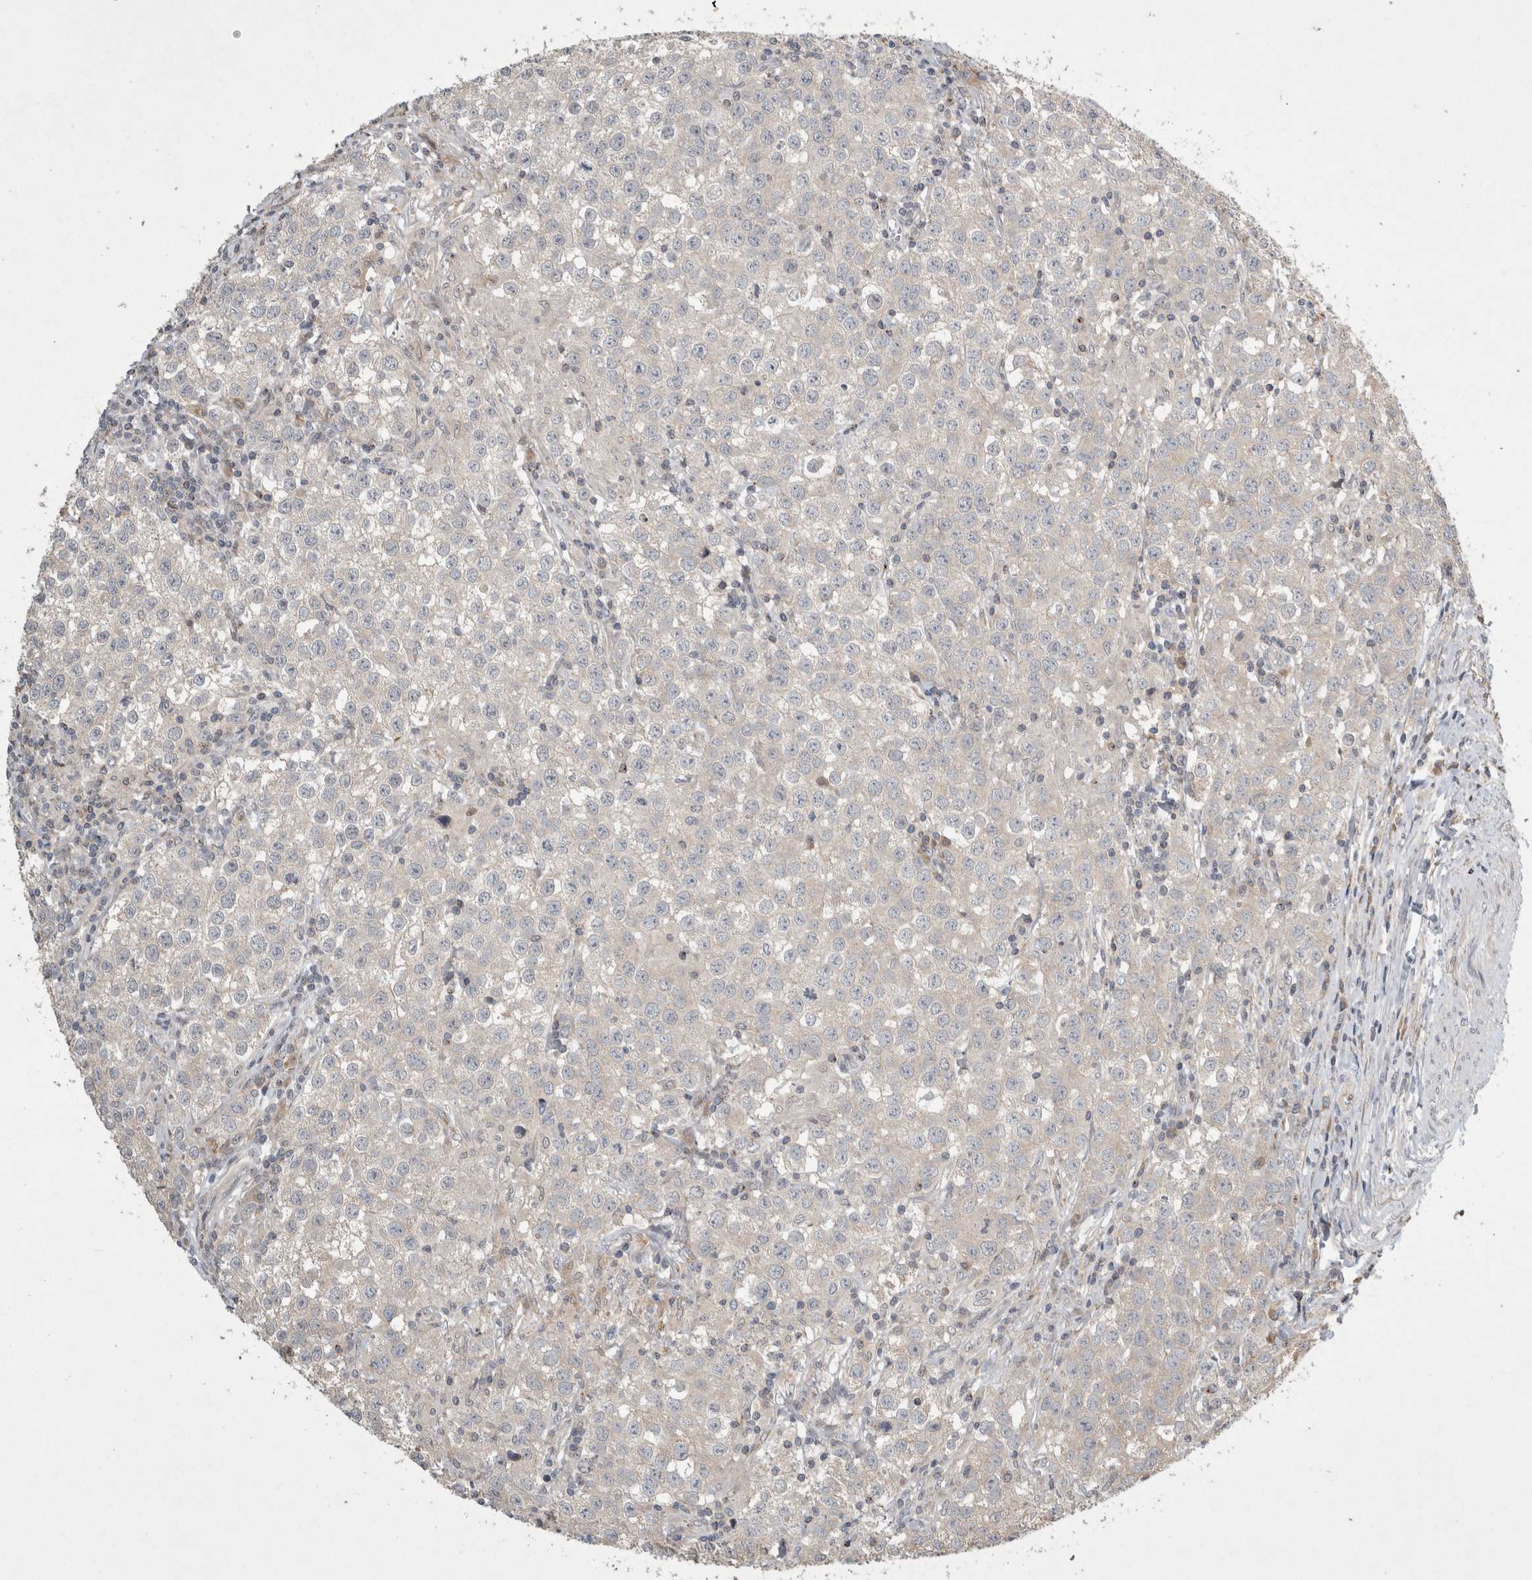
{"staining": {"intensity": "negative", "quantity": "none", "location": "none"}, "tissue": "testis cancer", "cell_type": "Tumor cells", "image_type": "cancer", "snomed": [{"axis": "morphology", "description": "Seminoma, NOS"}, {"axis": "morphology", "description": "Carcinoma, Embryonal, NOS"}, {"axis": "topography", "description": "Testis"}], "caption": "This histopathology image is of testis cancer stained with immunohistochemistry (IHC) to label a protein in brown with the nuclei are counter-stained blue. There is no positivity in tumor cells.", "gene": "SERAC1", "patient": {"sex": "male", "age": 43}}